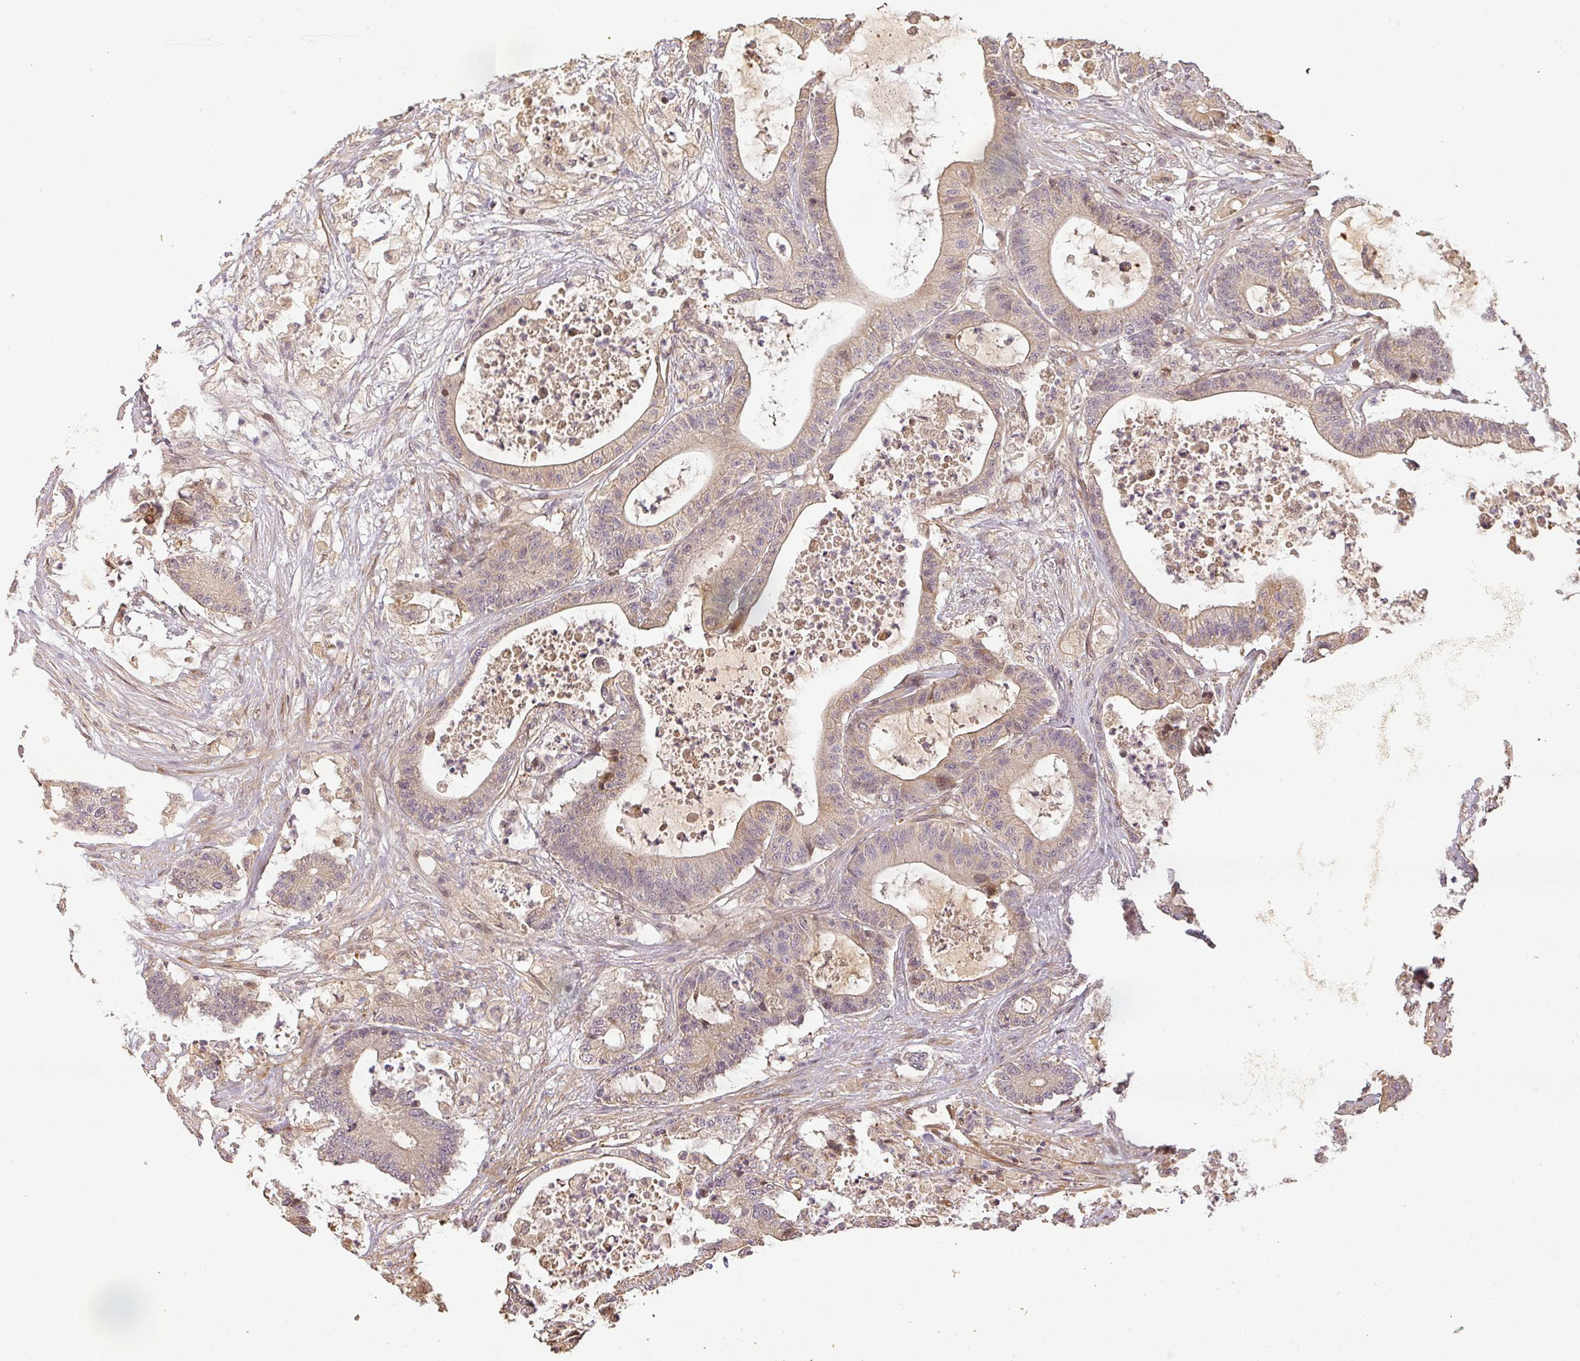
{"staining": {"intensity": "weak", "quantity": "<25%", "location": "cytoplasmic/membranous,nuclear"}, "tissue": "colorectal cancer", "cell_type": "Tumor cells", "image_type": "cancer", "snomed": [{"axis": "morphology", "description": "Adenocarcinoma, NOS"}, {"axis": "topography", "description": "Colon"}], "caption": "Immunohistochemistry micrograph of neoplastic tissue: human colorectal cancer (adenocarcinoma) stained with DAB (3,3'-diaminobenzidine) displays no significant protein positivity in tumor cells.", "gene": "BPIFB3", "patient": {"sex": "female", "age": 84}}